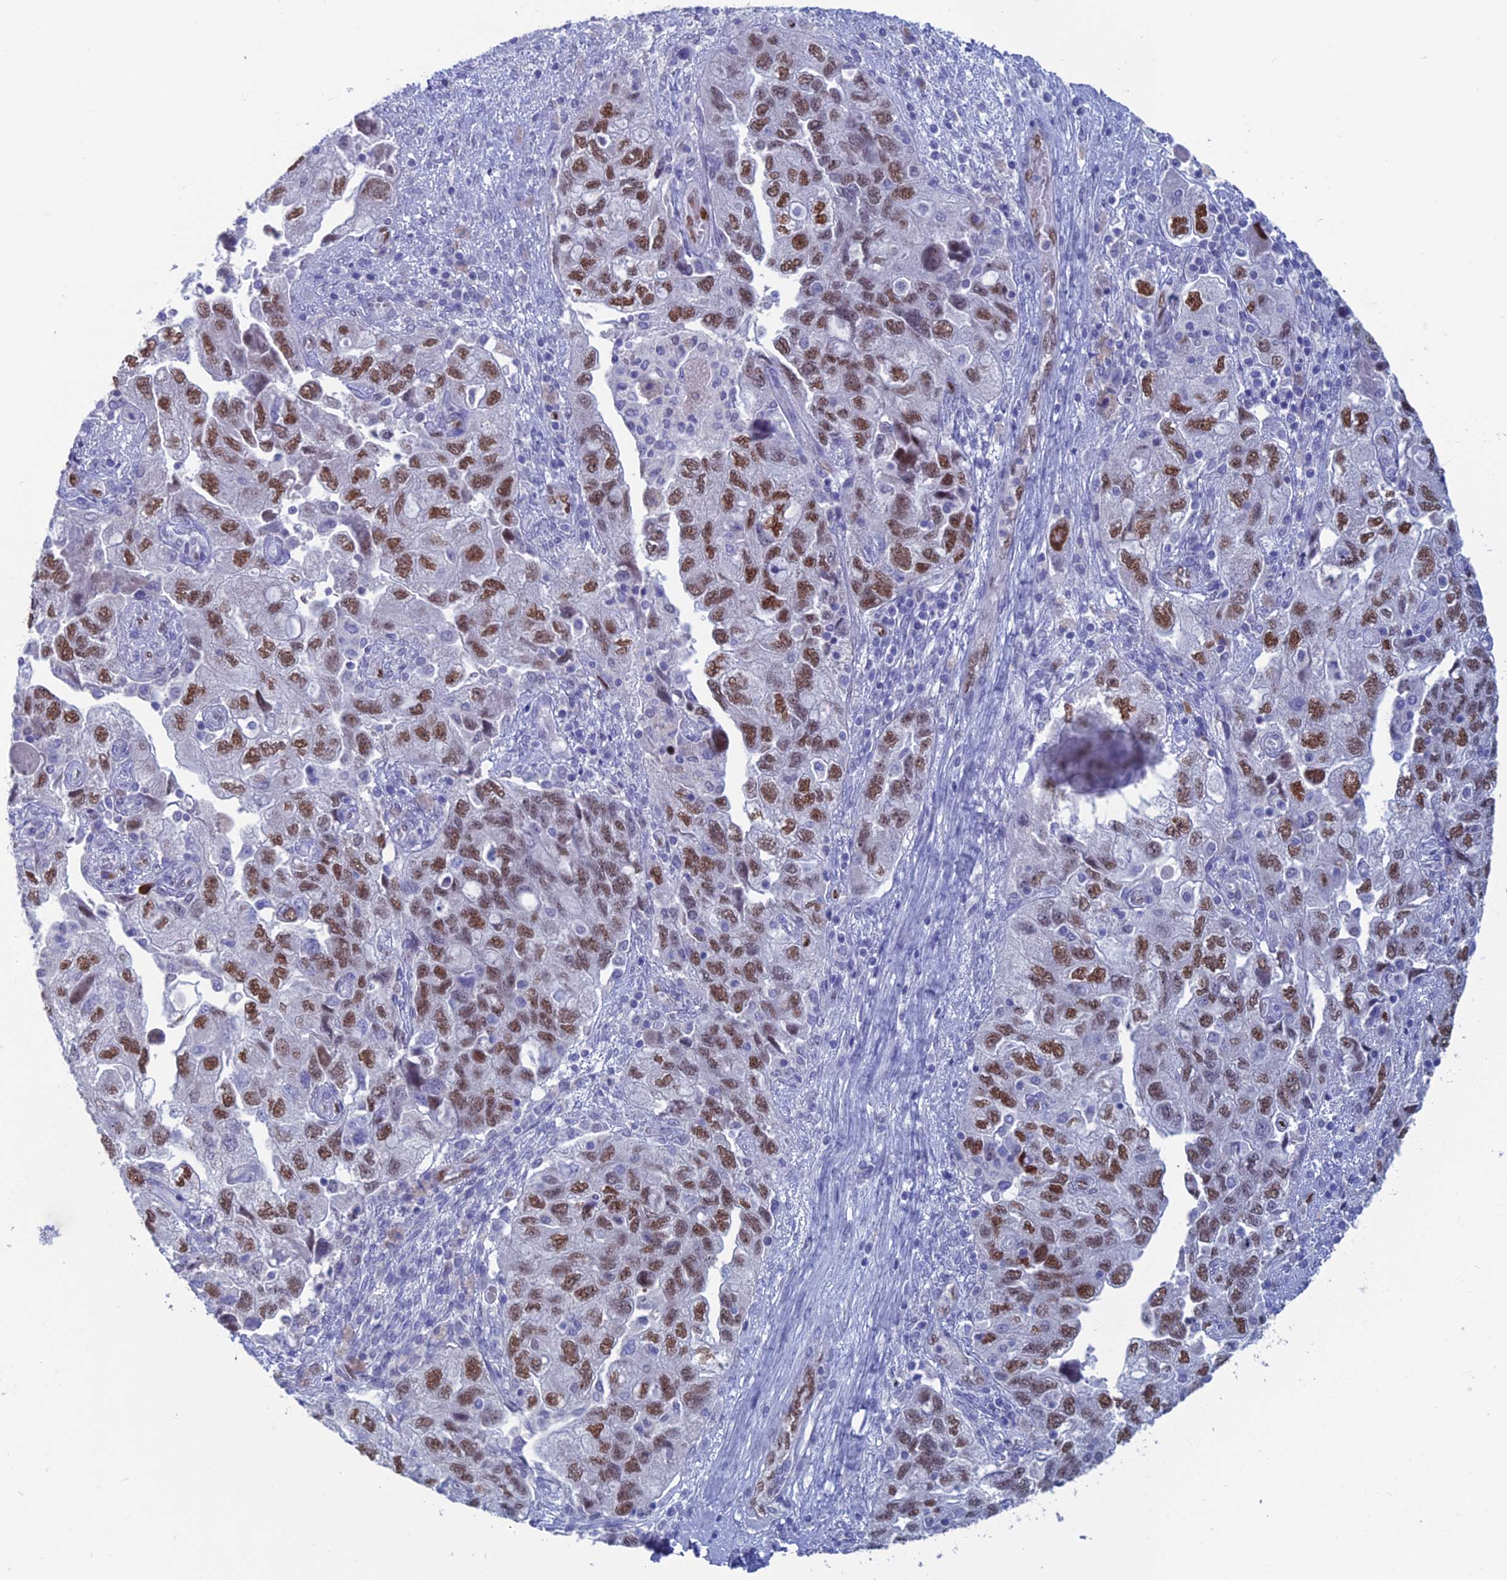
{"staining": {"intensity": "moderate", "quantity": ">75%", "location": "nuclear"}, "tissue": "ovarian cancer", "cell_type": "Tumor cells", "image_type": "cancer", "snomed": [{"axis": "morphology", "description": "Carcinoma, NOS"}, {"axis": "morphology", "description": "Cystadenocarcinoma, serous, NOS"}, {"axis": "topography", "description": "Ovary"}], "caption": "DAB immunohistochemical staining of ovarian cancer (carcinoma) exhibits moderate nuclear protein expression in about >75% of tumor cells. (DAB IHC with brightfield microscopy, high magnification).", "gene": "NOL4L", "patient": {"sex": "female", "age": 69}}